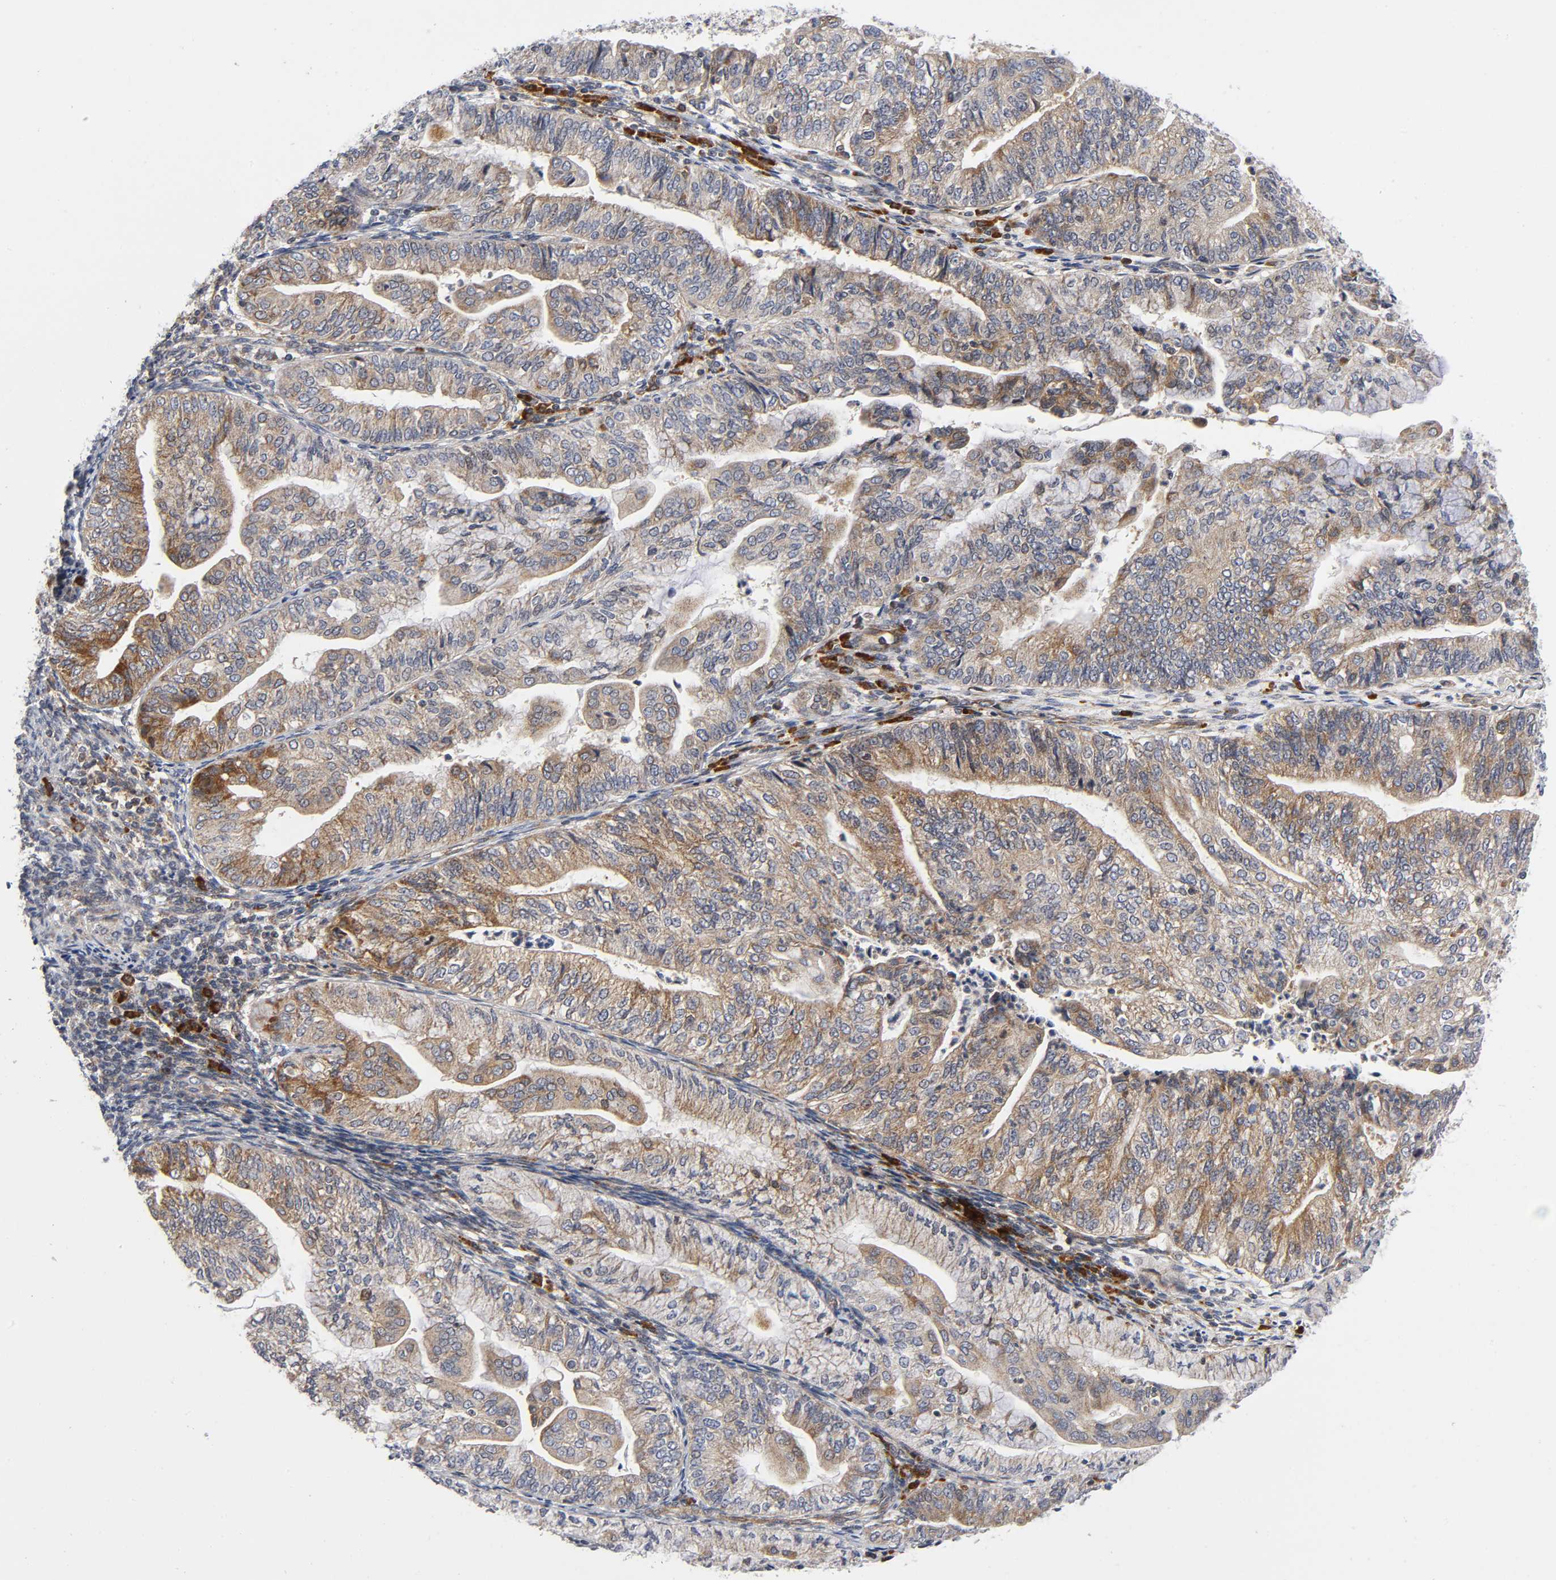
{"staining": {"intensity": "moderate", "quantity": ">75%", "location": "cytoplasmic/membranous"}, "tissue": "endometrial cancer", "cell_type": "Tumor cells", "image_type": "cancer", "snomed": [{"axis": "morphology", "description": "Adenocarcinoma, NOS"}, {"axis": "topography", "description": "Endometrium"}], "caption": "A high-resolution photomicrograph shows IHC staining of endometrial cancer, which shows moderate cytoplasmic/membranous expression in approximately >75% of tumor cells. (Stains: DAB in brown, nuclei in blue, Microscopy: brightfield microscopy at high magnification).", "gene": "EIF5", "patient": {"sex": "female", "age": 59}}